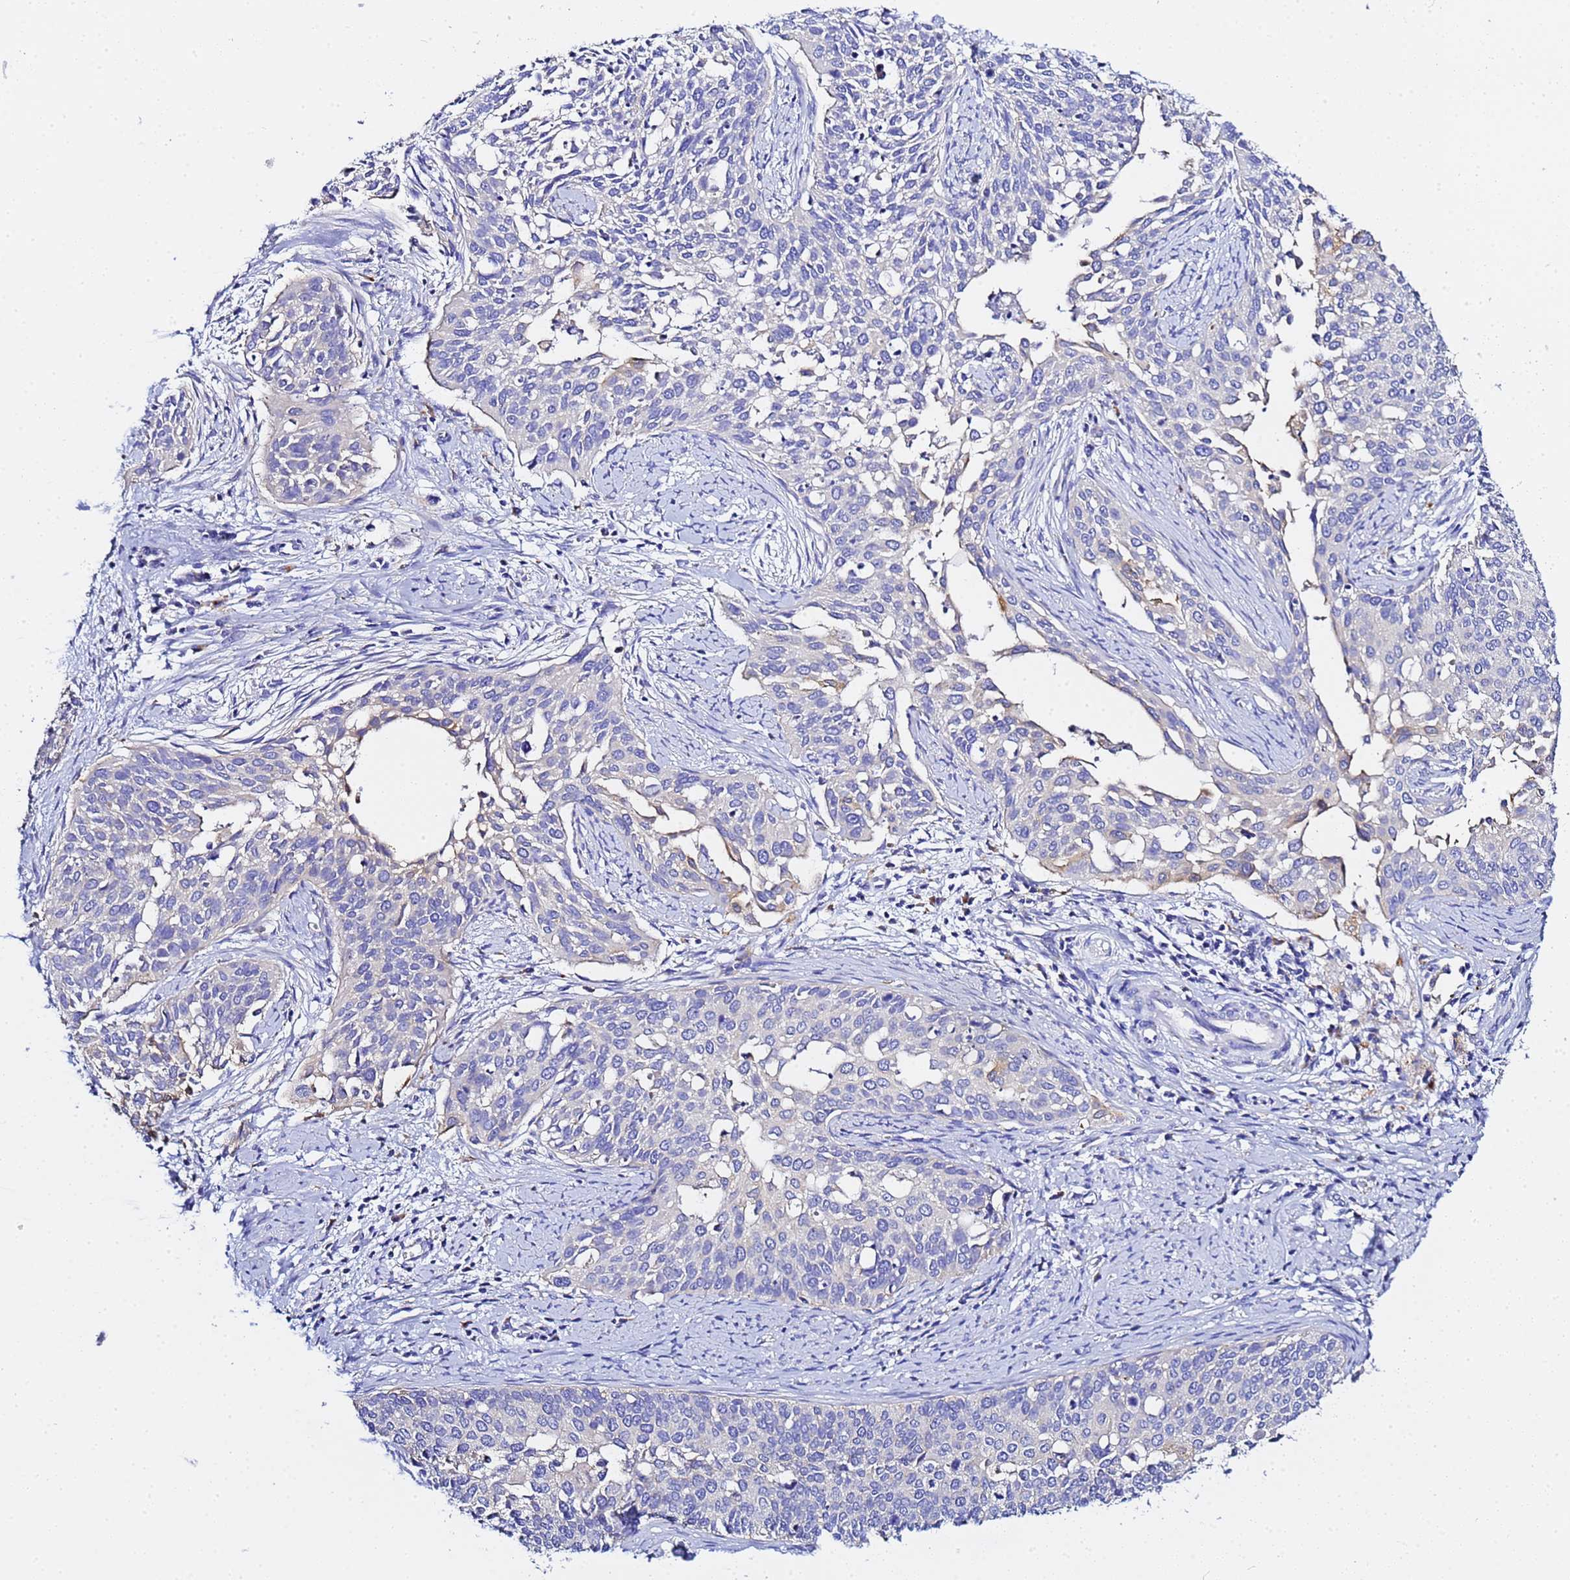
{"staining": {"intensity": "weak", "quantity": "<25%", "location": "cytoplasmic/membranous"}, "tissue": "cervical cancer", "cell_type": "Tumor cells", "image_type": "cancer", "snomed": [{"axis": "morphology", "description": "Squamous cell carcinoma, NOS"}, {"axis": "topography", "description": "Cervix"}], "caption": "Cervical squamous cell carcinoma was stained to show a protein in brown. There is no significant staining in tumor cells. (DAB (3,3'-diaminobenzidine) IHC with hematoxylin counter stain).", "gene": "VTI1B", "patient": {"sex": "female", "age": 44}}